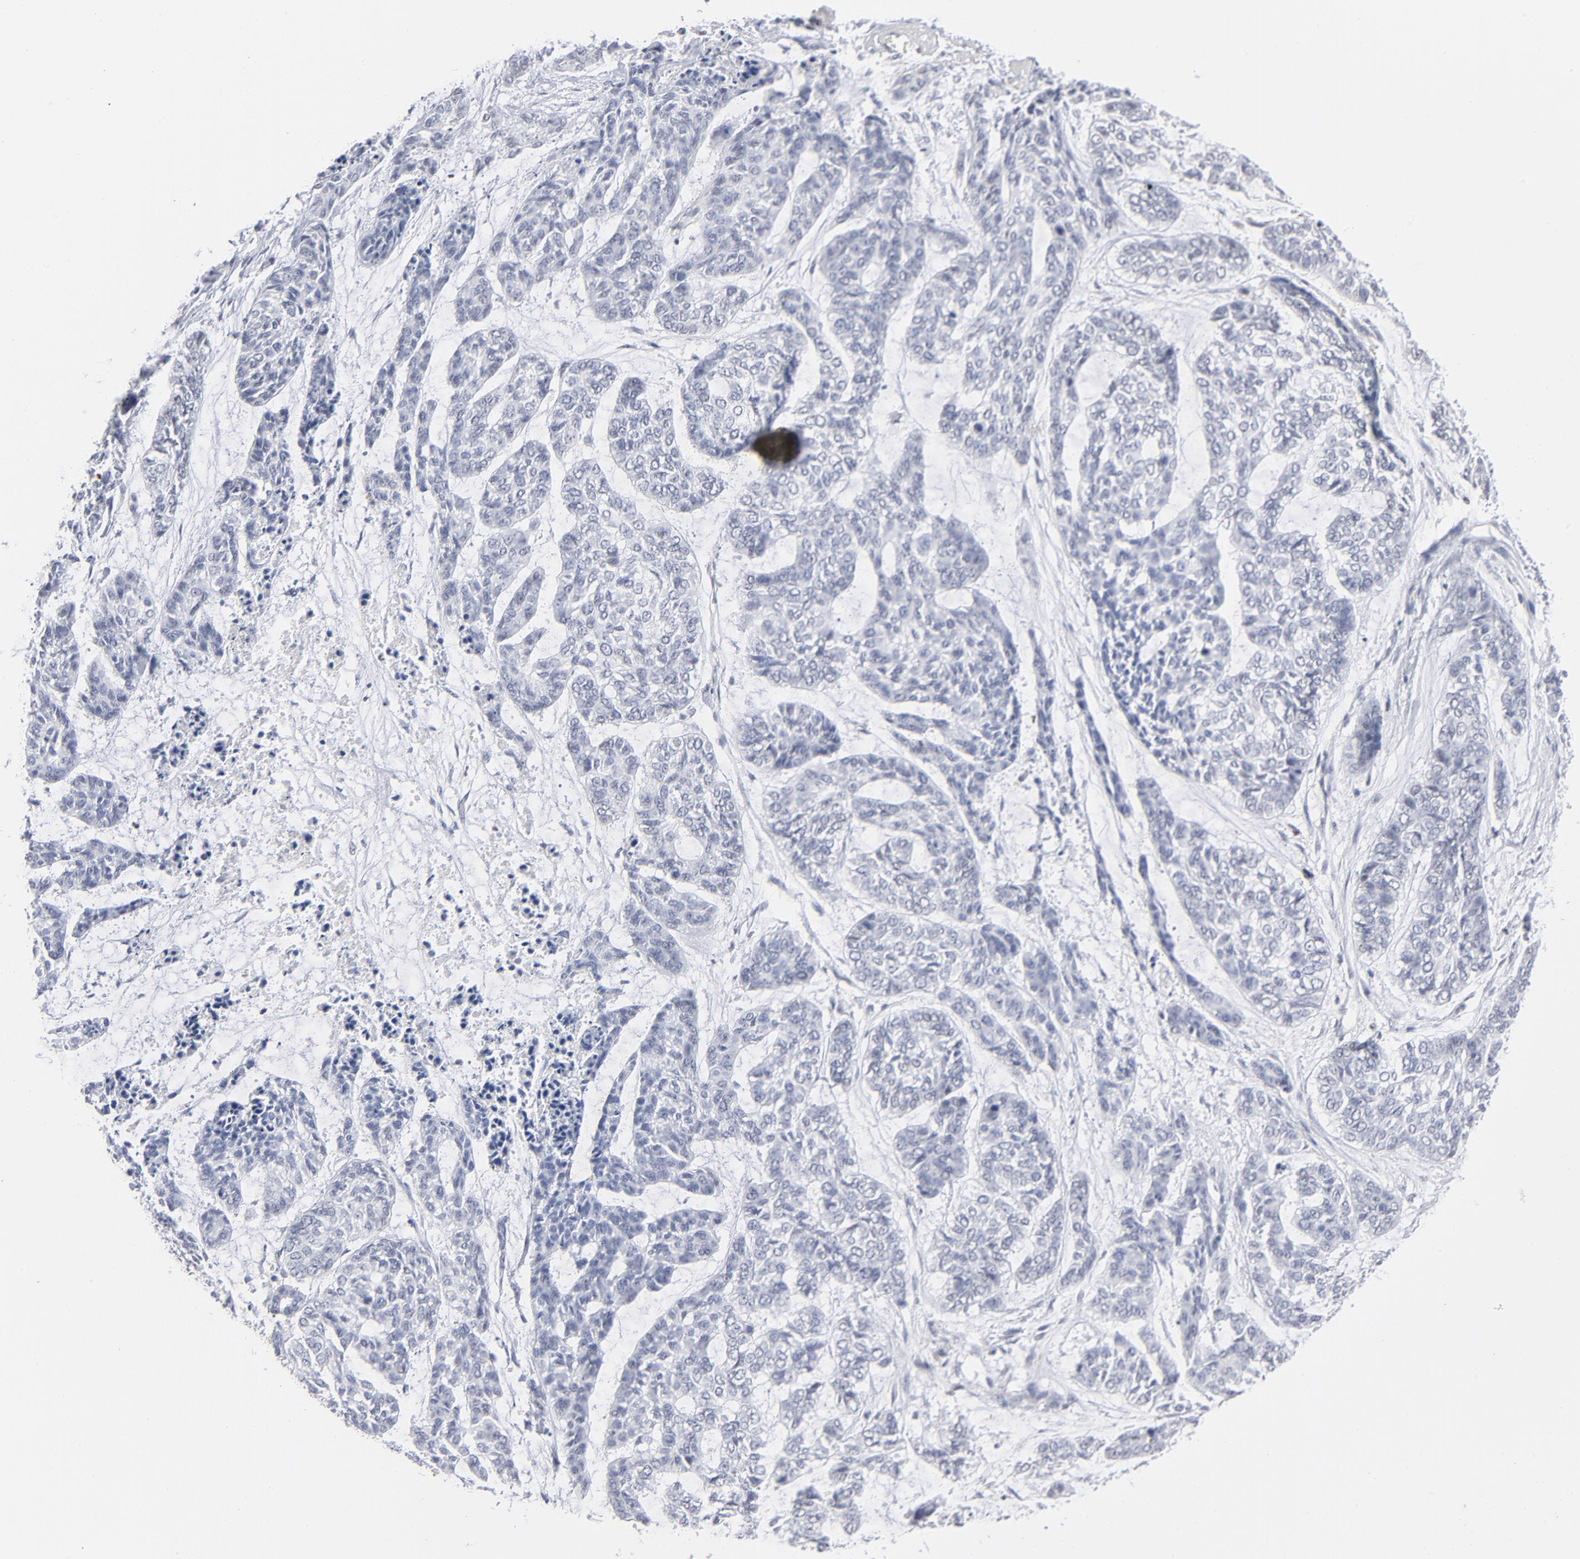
{"staining": {"intensity": "negative", "quantity": "none", "location": "none"}, "tissue": "skin cancer", "cell_type": "Tumor cells", "image_type": "cancer", "snomed": [{"axis": "morphology", "description": "Basal cell carcinoma"}, {"axis": "topography", "description": "Skin"}], "caption": "This is a histopathology image of immunohistochemistry staining of skin cancer (basal cell carcinoma), which shows no expression in tumor cells.", "gene": "MAX", "patient": {"sex": "female", "age": 64}}